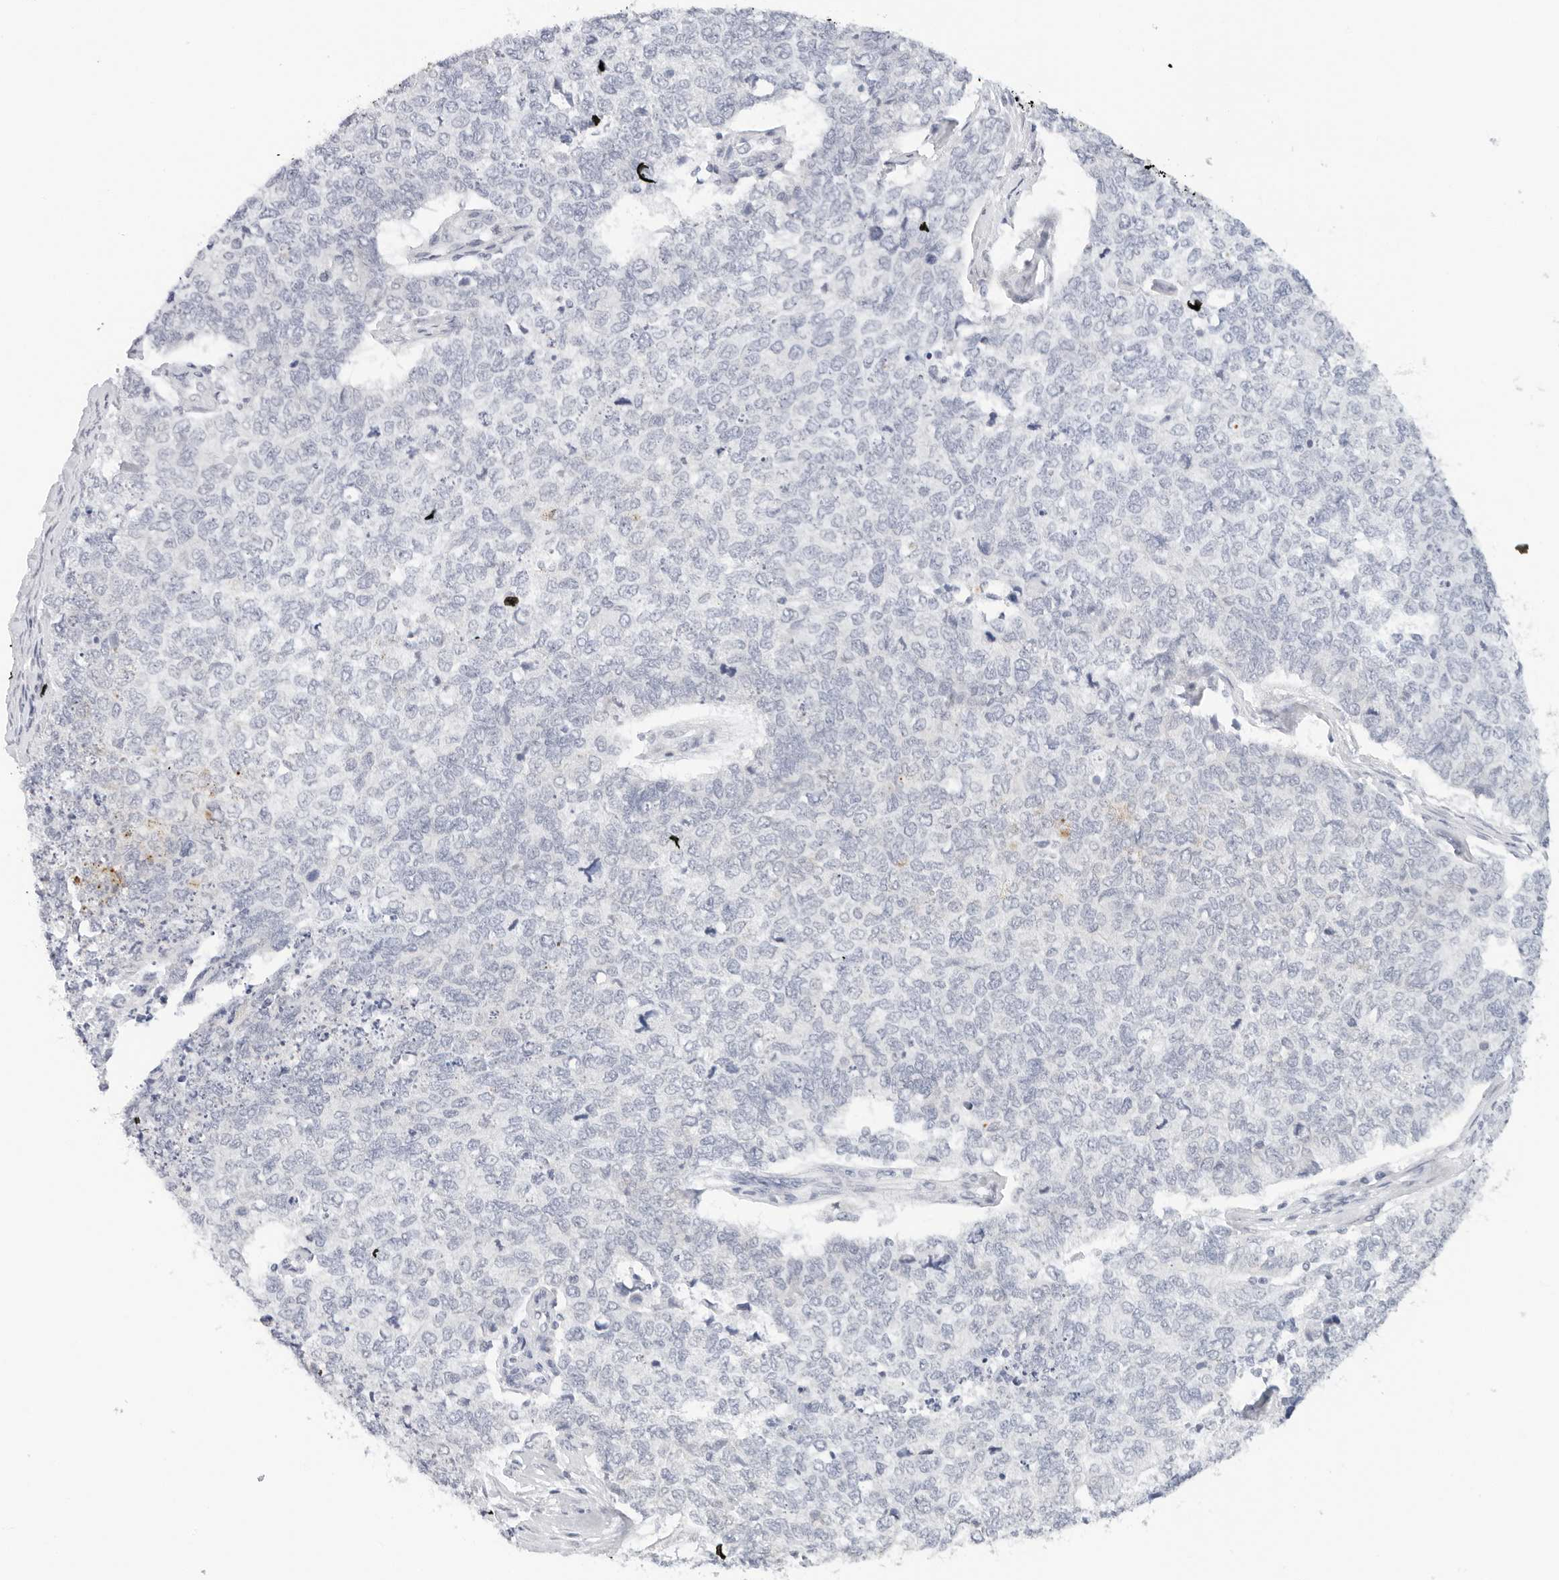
{"staining": {"intensity": "negative", "quantity": "none", "location": "none"}, "tissue": "cervical cancer", "cell_type": "Tumor cells", "image_type": "cancer", "snomed": [{"axis": "morphology", "description": "Squamous cell carcinoma, NOS"}, {"axis": "topography", "description": "Cervix"}], "caption": "Tumor cells are negative for brown protein staining in cervical squamous cell carcinoma.", "gene": "RC3H1", "patient": {"sex": "female", "age": 63}}